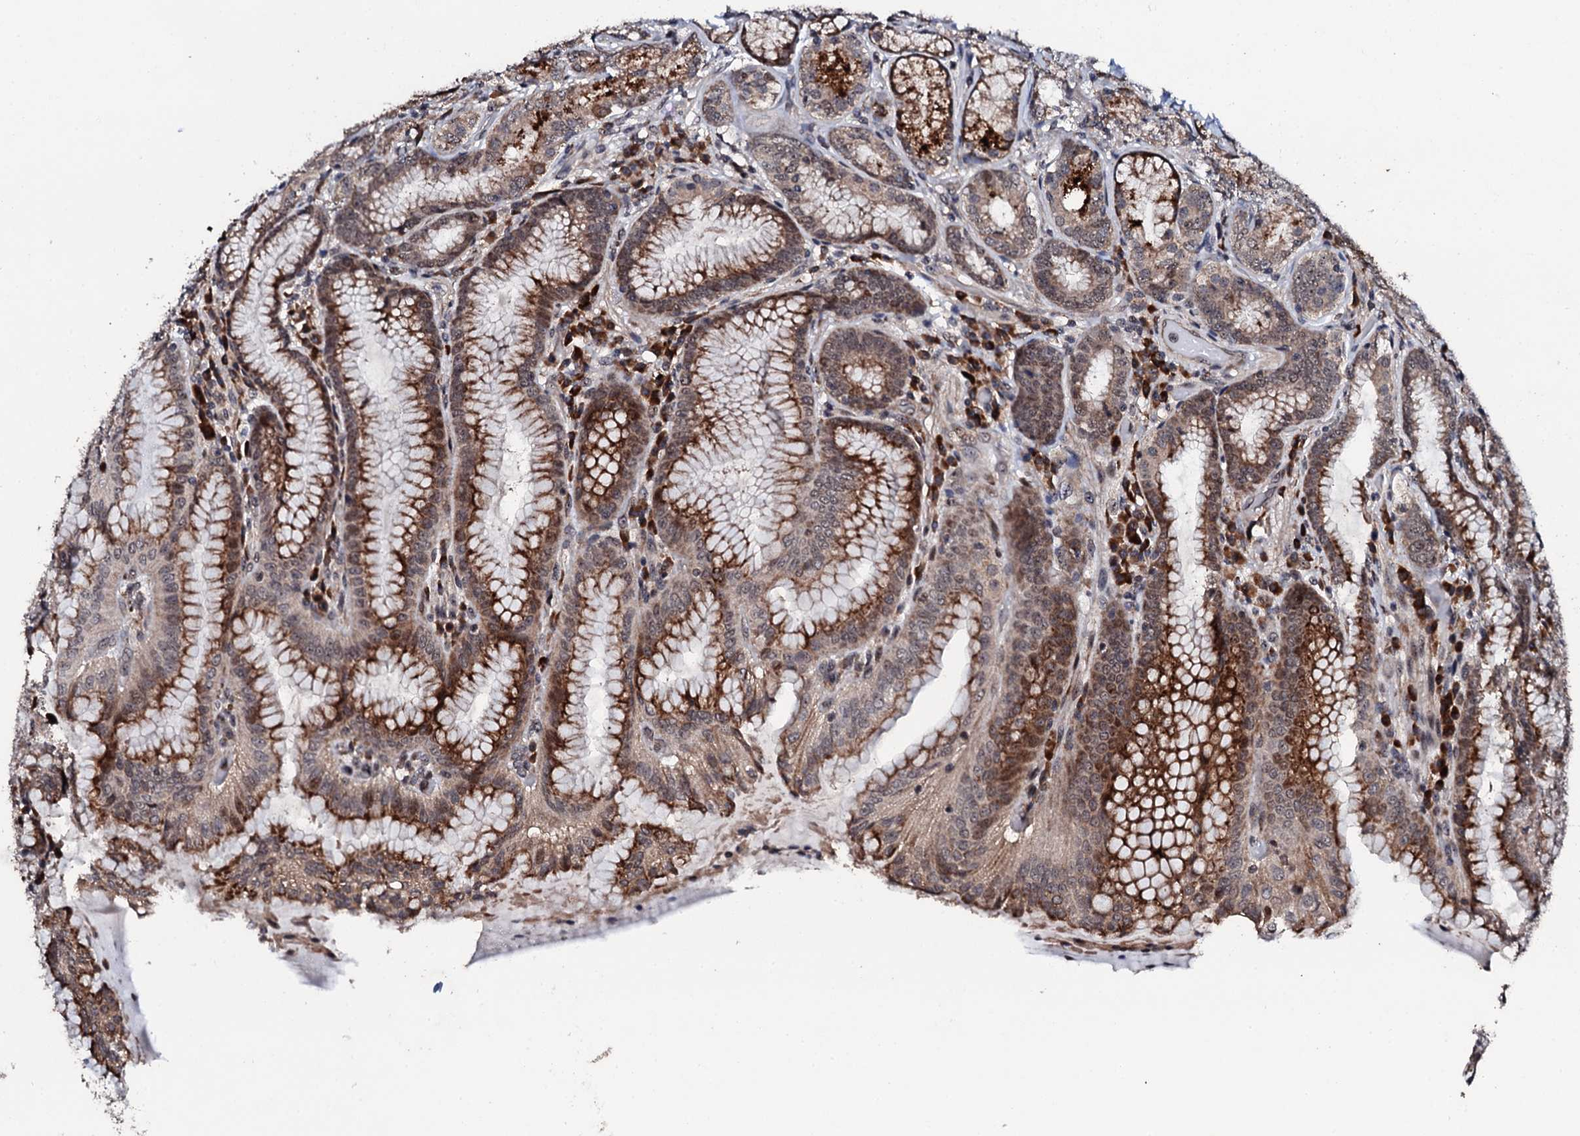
{"staining": {"intensity": "moderate", "quantity": ">75%", "location": "cytoplasmic/membranous"}, "tissue": "stomach", "cell_type": "Glandular cells", "image_type": "normal", "snomed": [{"axis": "morphology", "description": "Normal tissue, NOS"}, {"axis": "topography", "description": "Stomach, upper"}, {"axis": "topography", "description": "Stomach, lower"}], "caption": "A medium amount of moderate cytoplasmic/membranous expression is seen in approximately >75% of glandular cells in unremarkable stomach.", "gene": "FAM111A", "patient": {"sex": "female", "age": 76}}